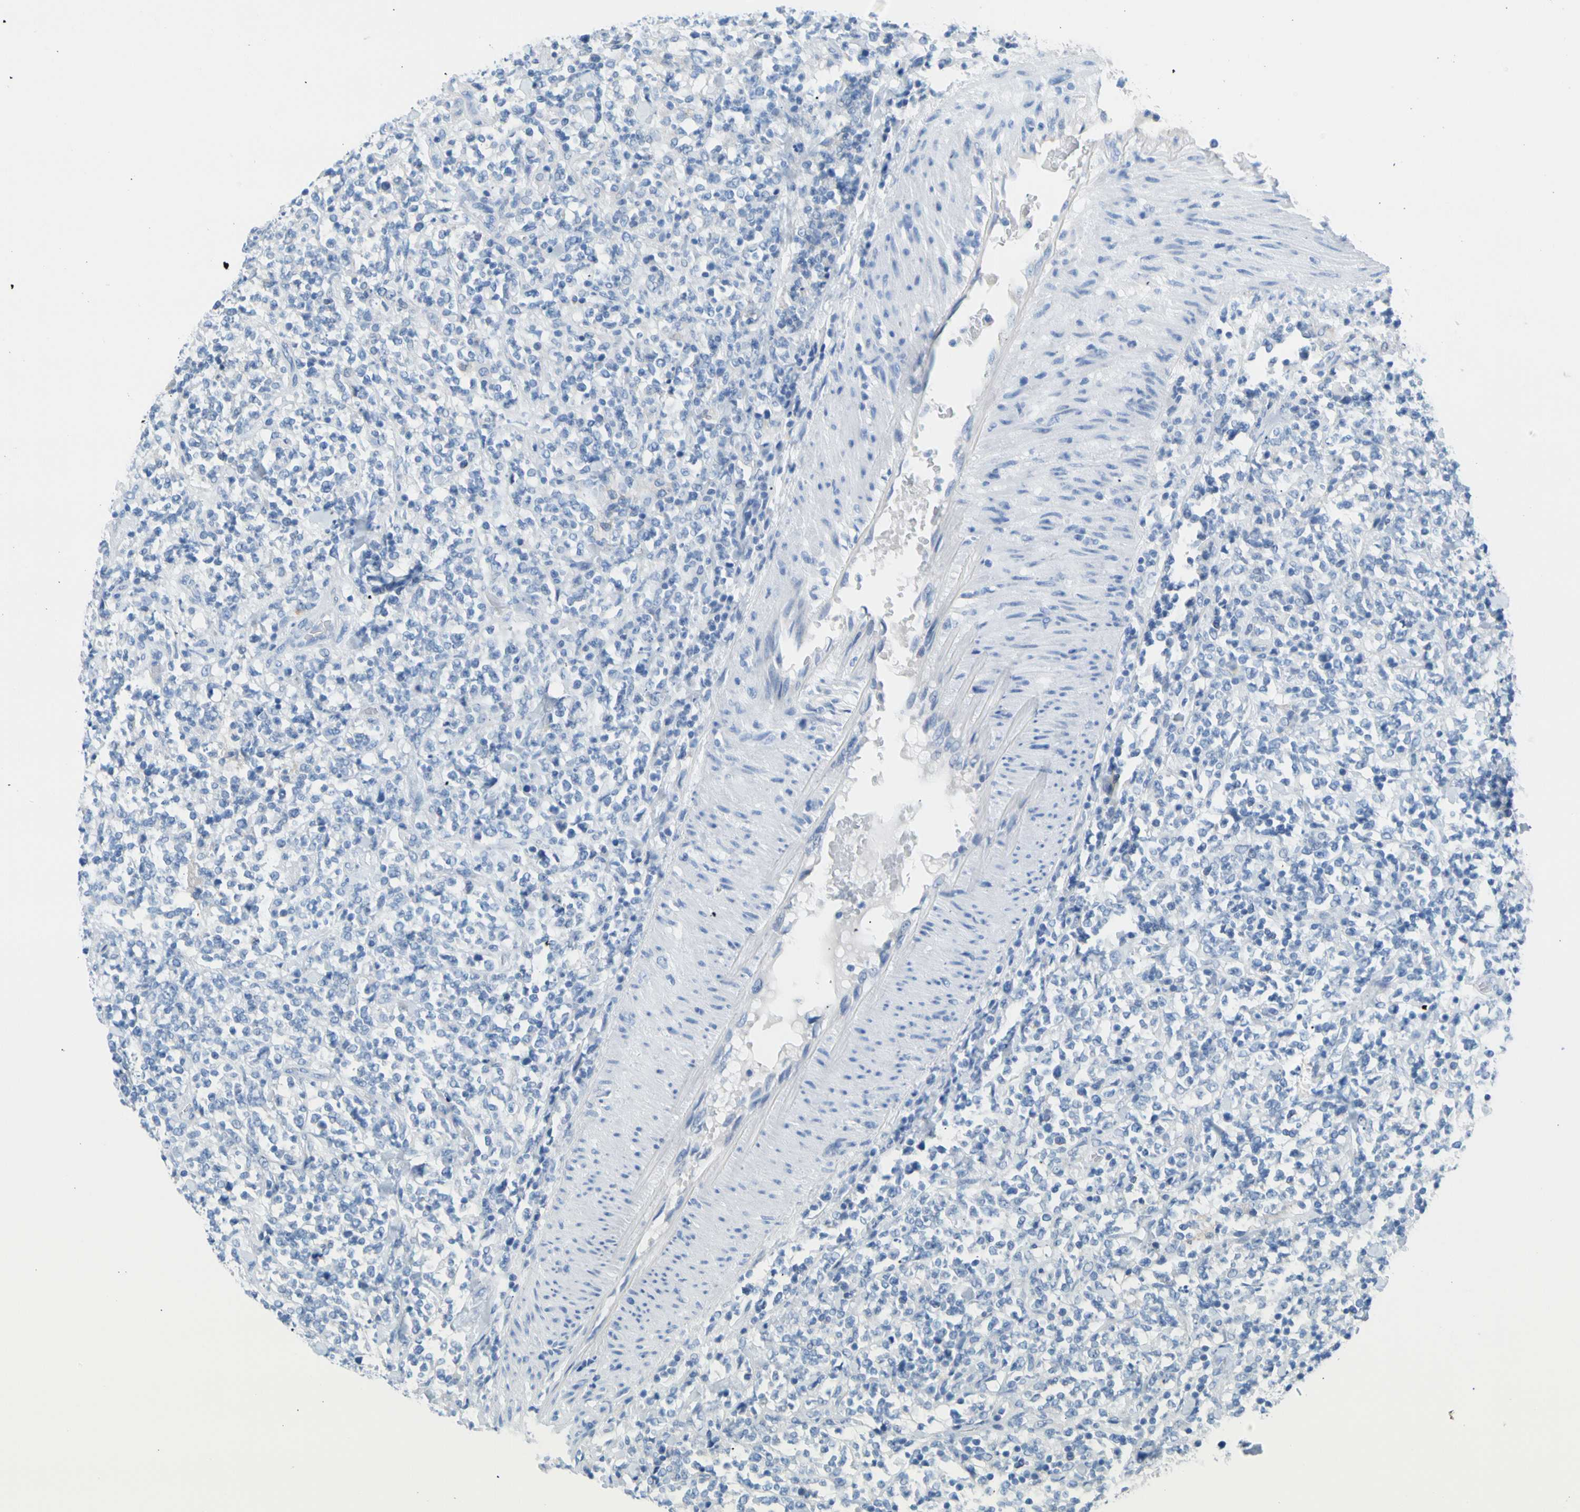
{"staining": {"intensity": "negative", "quantity": "none", "location": "none"}, "tissue": "lymphoma", "cell_type": "Tumor cells", "image_type": "cancer", "snomed": [{"axis": "morphology", "description": "Malignant lymphoma, non-Hodgkin's type, High grade"}, {"axis": "topography", "description": "Soft tissue"}], "caption": "This image is of malignant lymphoma, non-Hodgkin's type (high-grade) stained with immunohistochemistry to label a protein in brown with the nuclei are counter-stained blue. There is no positivity in tumor cells.", "gene": "CEL", "patient": {"sex": "male", "age": 18}}